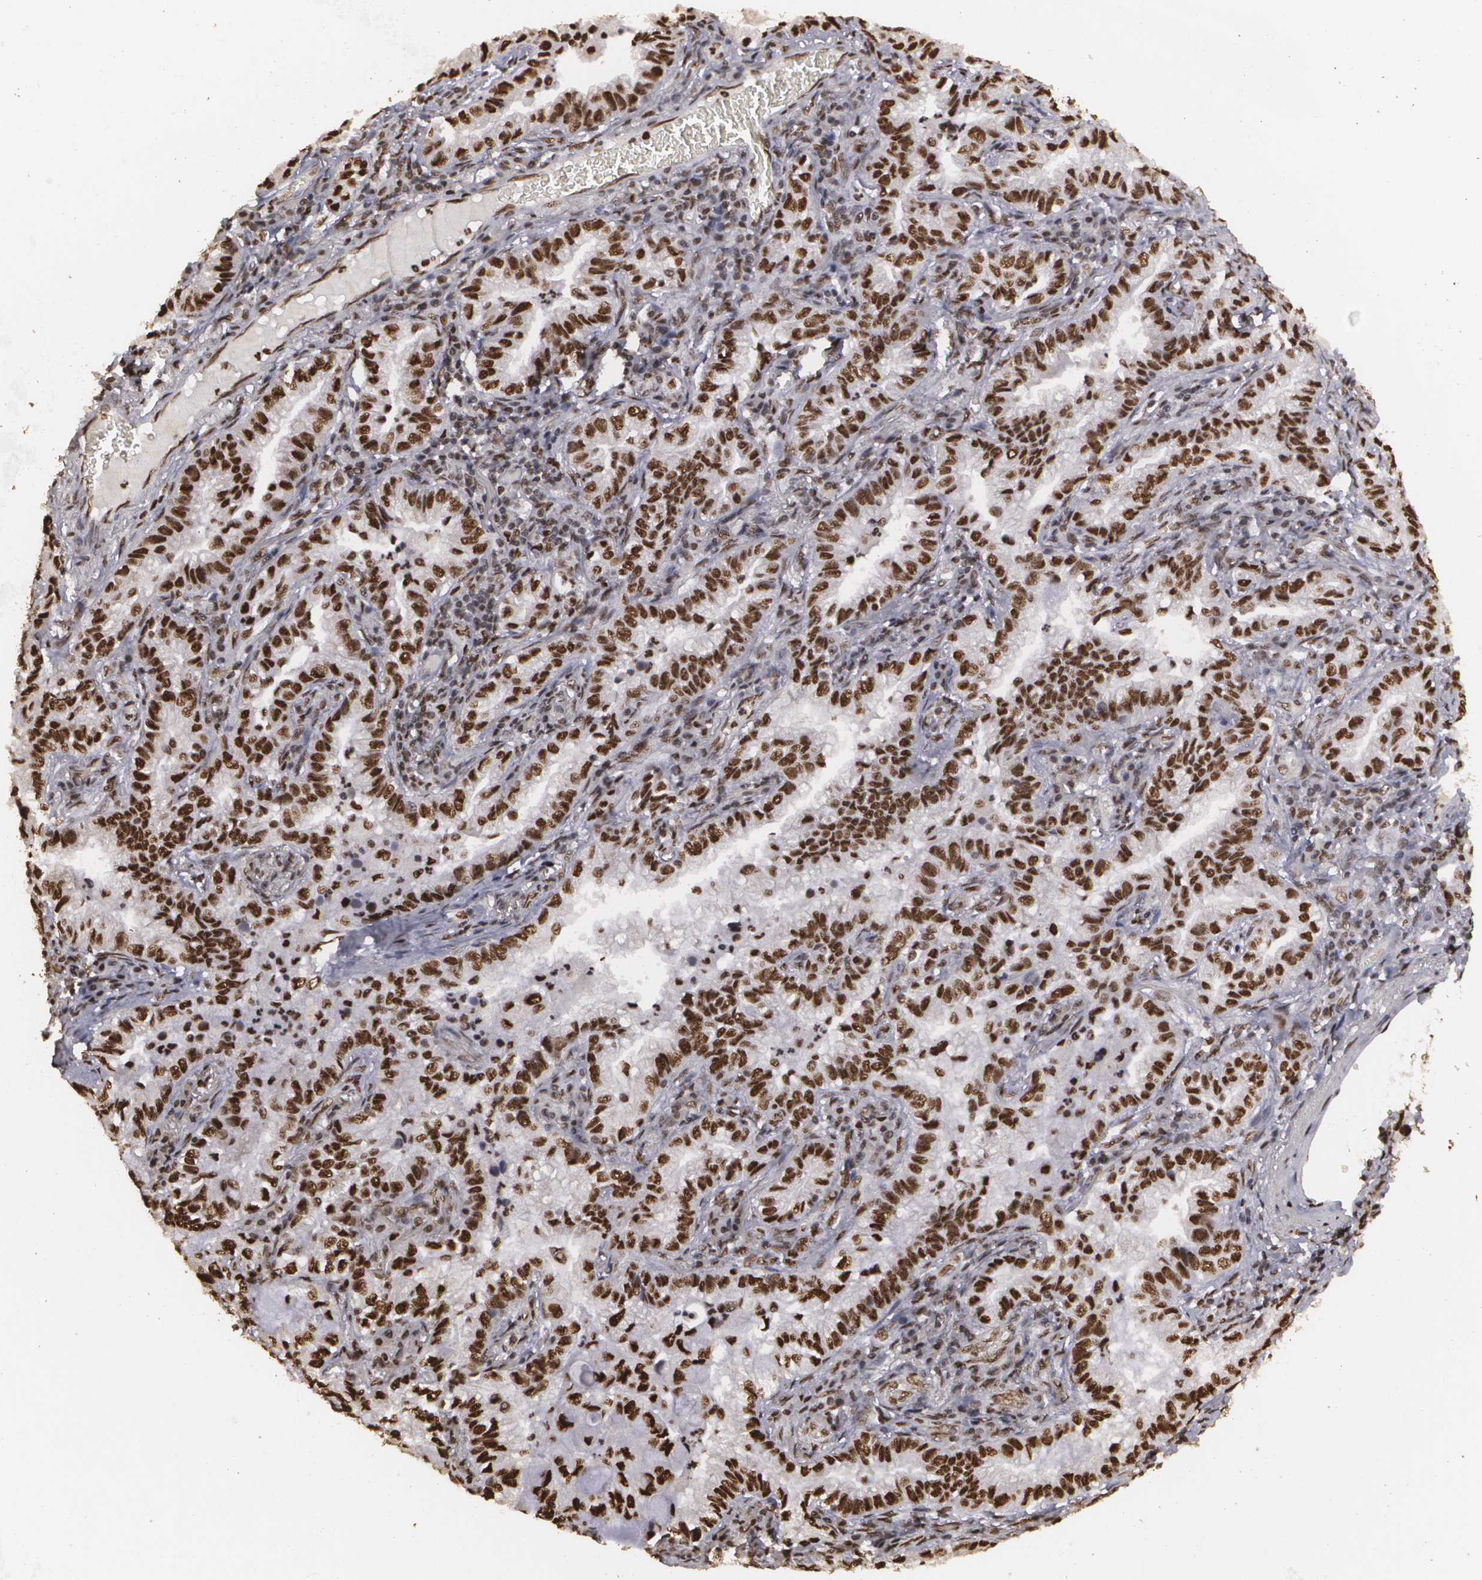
{"staining": {"intensity": "strong", "quantity": ">75%", "location": "nuclear"}, "tissue": "lung cancer", "cell_type": "Tumor cells", "image_type": "cancer", "snomed": [{"axis": "morphology", "description": "Adenocarcinoma, NOS"}, {"axis": "topography", "description": "Lung"}], "caption": "Immunohistochemistry of human lung adenocarcinoma exhibits high levels of strong nuclear expression in about >75% of tumor cells.", "gene": "RCOR1", "patient": {"sex": "female", "age": 50}}